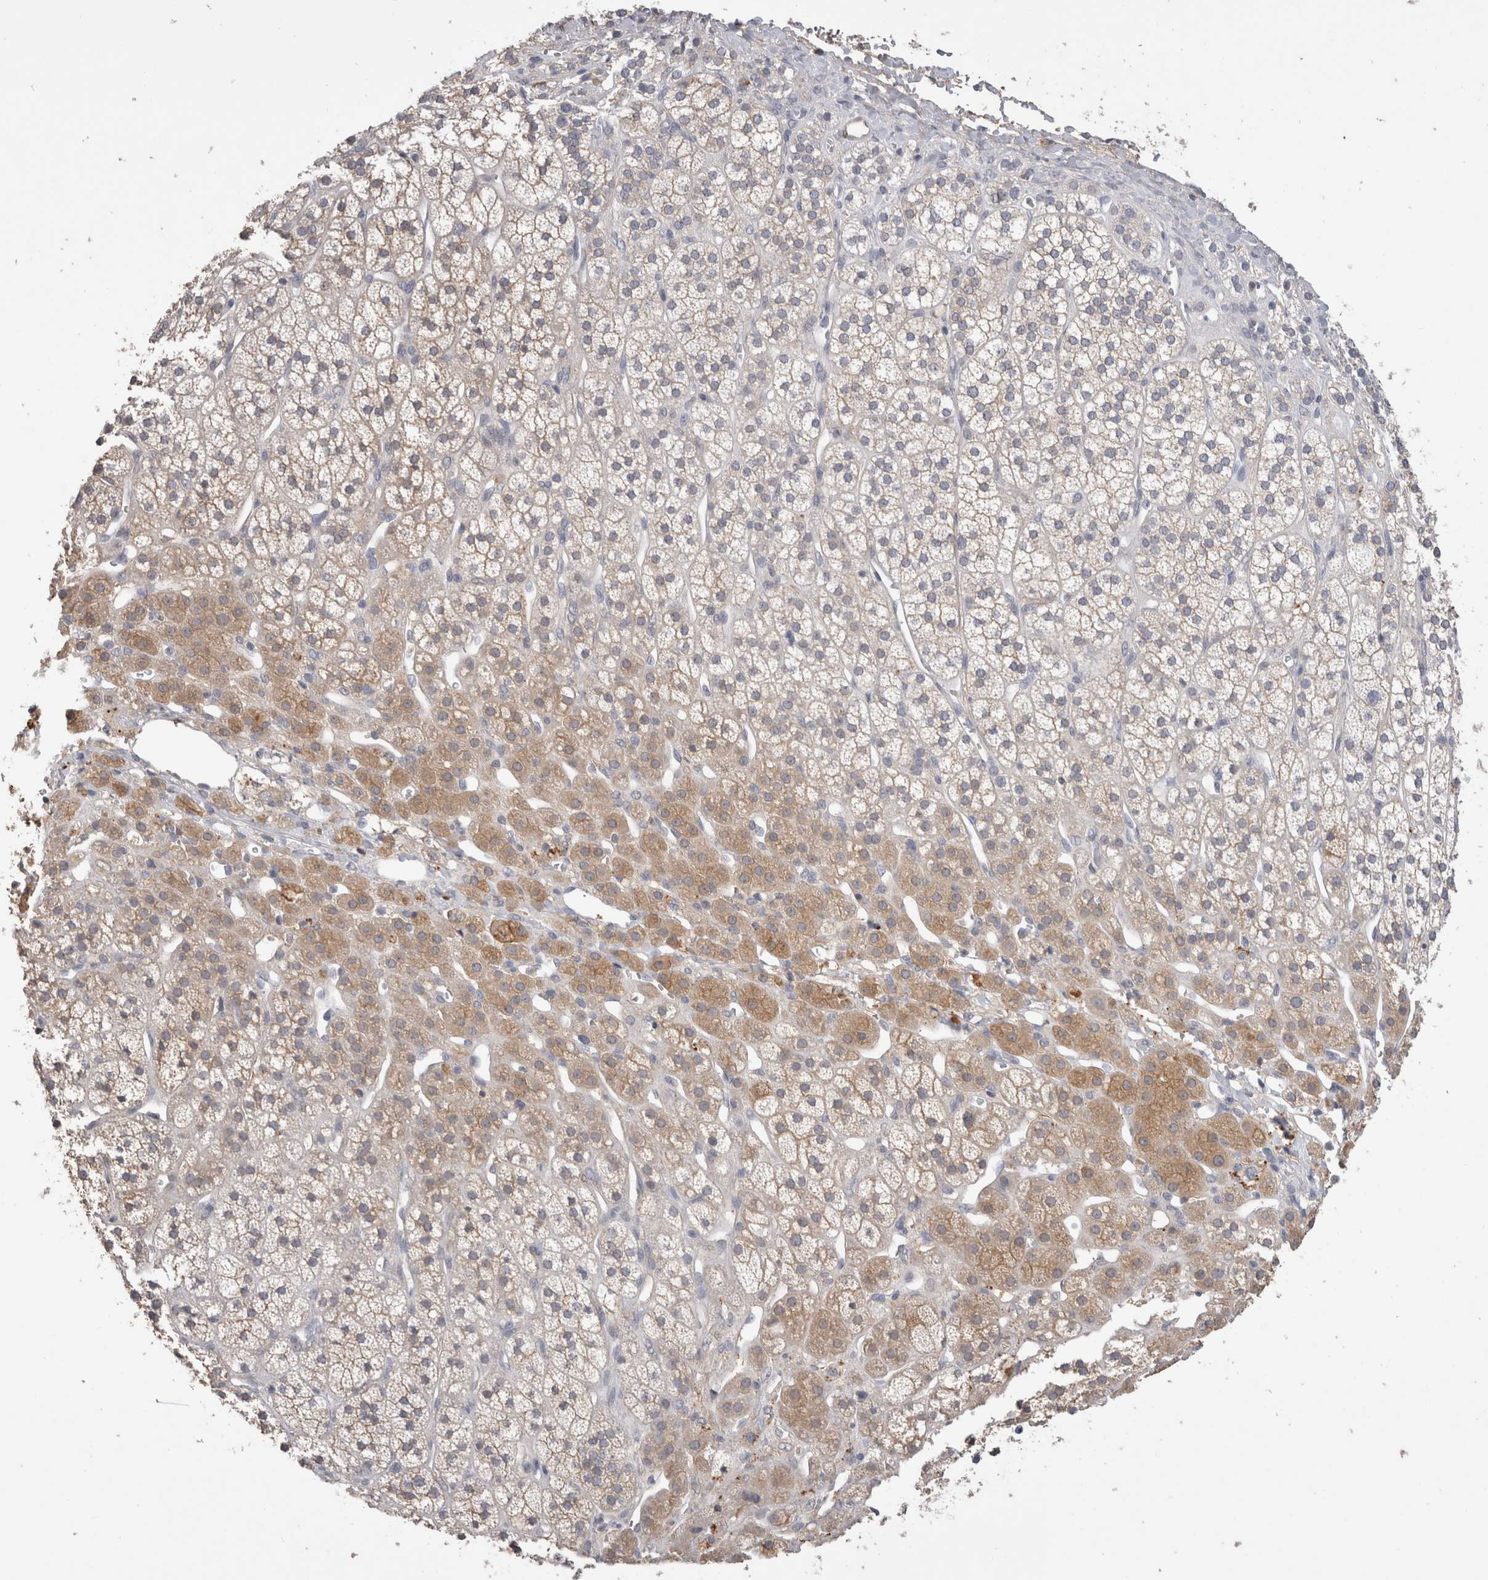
{"staining": {"intensity": "moderate", "quantity": "25%-75%", "location": "cytoplasmic/membranous"}, "tissue": "adrenal gland", "cell_type": "Glandular cells", "image_type": "normal", "snomed": [{"axis": "morphology", "description": "Normal tissue, NOS"}, {"axis": "topography", "description": "Adrenal gland"}], "caption": "Immunohistochemical staining of normal adrenal gland displays medium levels of moderate cytoplasmic/membranous expression in approximately 25%-75% of glandular cells.", "gene": "PPP3CC", "patient": {"sex": "male", "age": 56}}